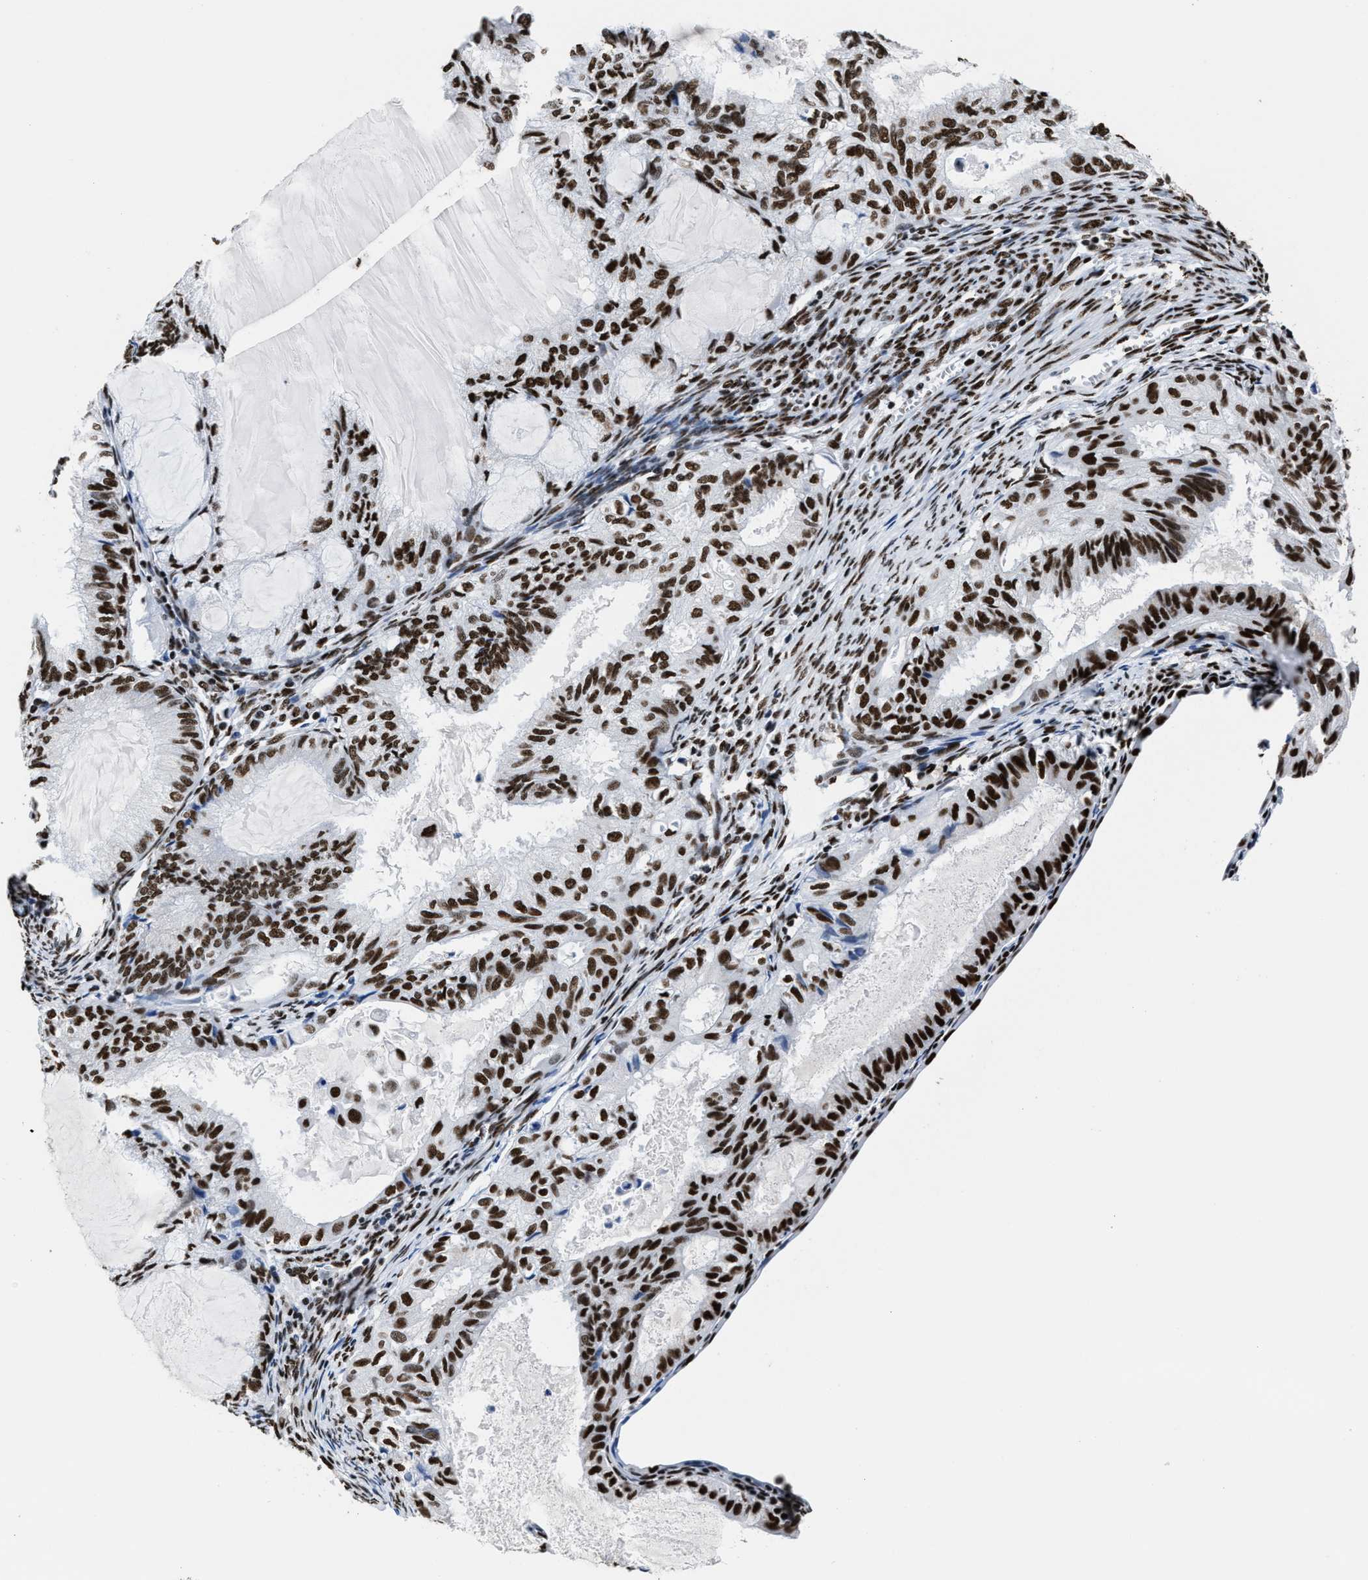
{"staining": {"intensity": "strong", "quantity": ">75%", "location": "nuclear"}, "tissue": "cervical cancer", "cell_type": "Tumor cells", "image_type": "cancer", "snomed": [{"axis": "morphology", "description": "Normal tissue, NOS"}, {"axis": "morphology", "description": "Adenocarcinoma, NOS"}, {"axis": "topography", "description": "Cervix"}, {"axis": "topography", "description": "Endometrium"}], "caption": "Adenocarcinoma (cervical) stained for a protein (brown) reveals strong nuclear positive staining in about >75% of tumor cells.", "gene": "SMARCC2", "patient": {"sex": "female", "age": 86}}